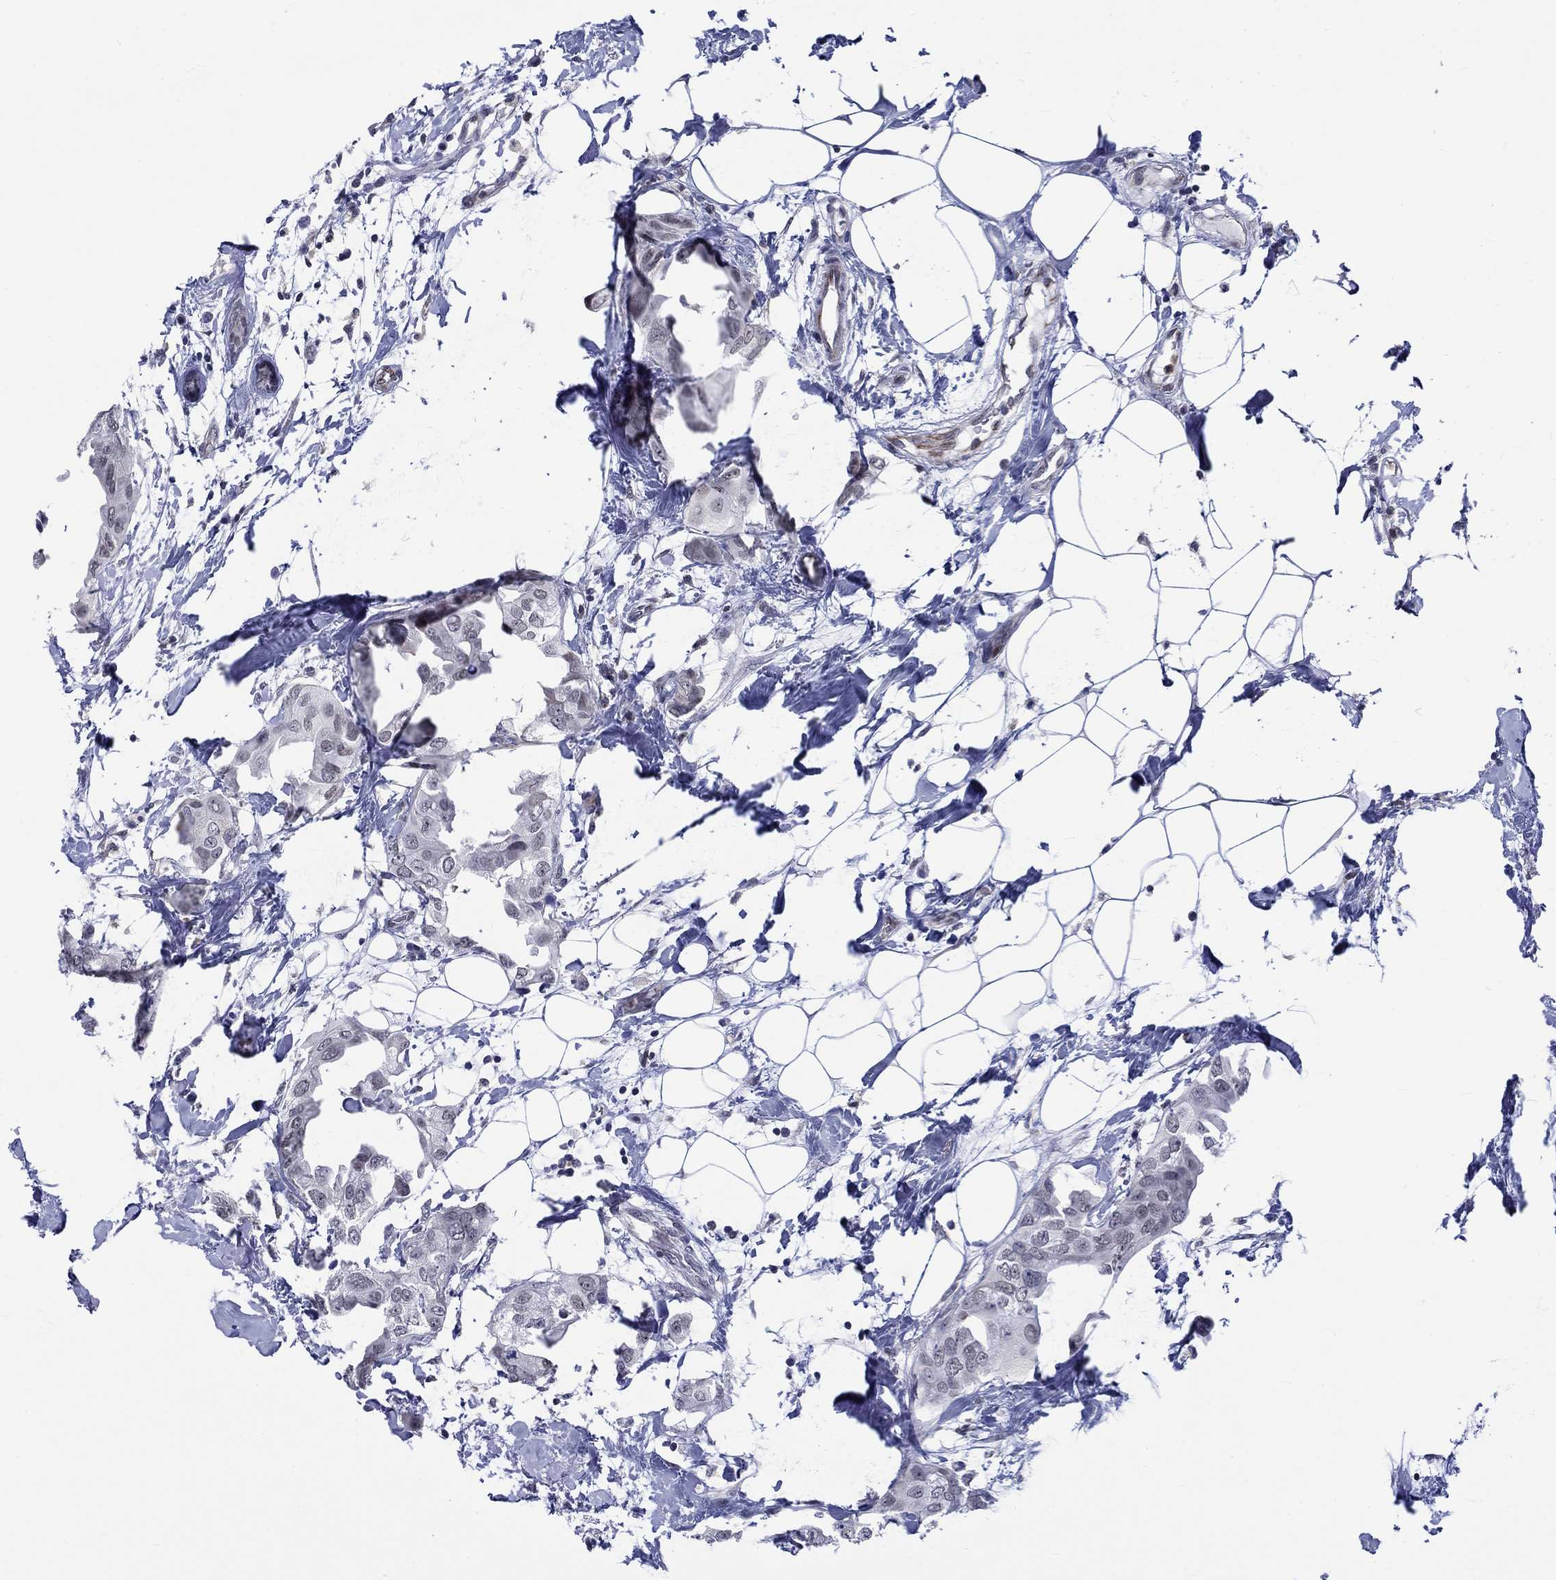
{"staining": {"intensity": "moderate", "quantity": "<25%", "location": "cytoplasmic/membranous,nuclear"}, "tissue": "breast cancer", "cell_type": "Tumor cells", "image_type": "cancer", "snomed": [{"axis": "morphology", "description": "Normal tissue, NOS"}, {"axis": "morphology", "description": "Duct carcinoma"}, {"axis": "topography", "description": "Breast"}], "caption": "A high-resolution micrograph shows immunohistochemistry staining of breast cancer, which demonstrates moderate cytoplasmic/membranous and nuclear expression in approximately <25% of tumor cells.", "gene": "ST6GALNAC1", "patient": {"sex": "female", "age": 40}}